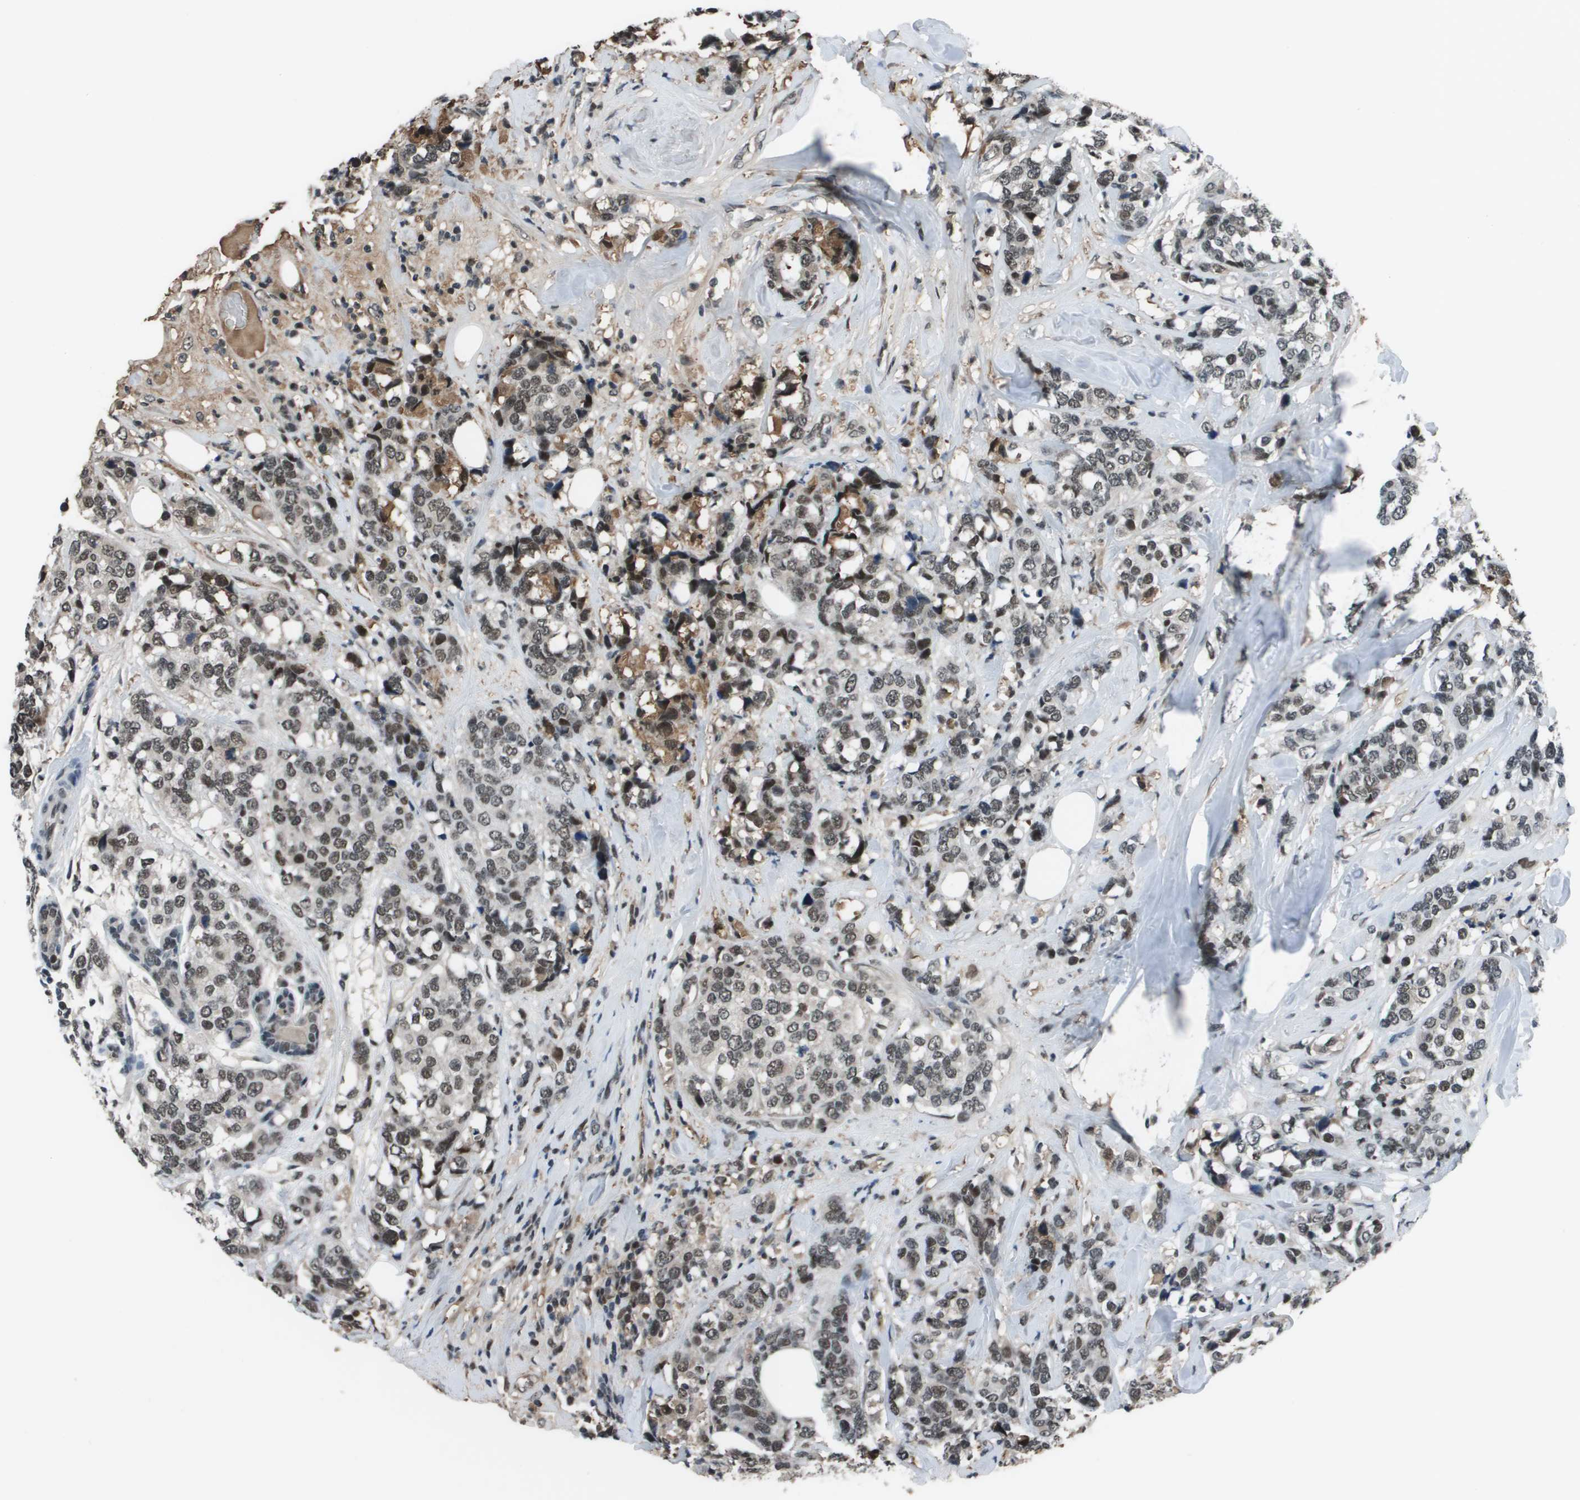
{"staining": {"intensity": "moderate", "quantity": ">75%", "location": "nuclear"}, "tissue": "breast cancer", "cell_type": "Tumor cells", "image_type": "cancer", "snomed": [{"axis": "morphology", "description": "Lobular carcinoma"}, {"axis": "topography", "description": "Breast"}], "caption": "Protein expression analysis of human breast lobular carcinoma reveals moderate nuclear expression in about >75% of tumor cells.", "gene": "THRAP3", "patient": {"sex": "female", "age": 59}}